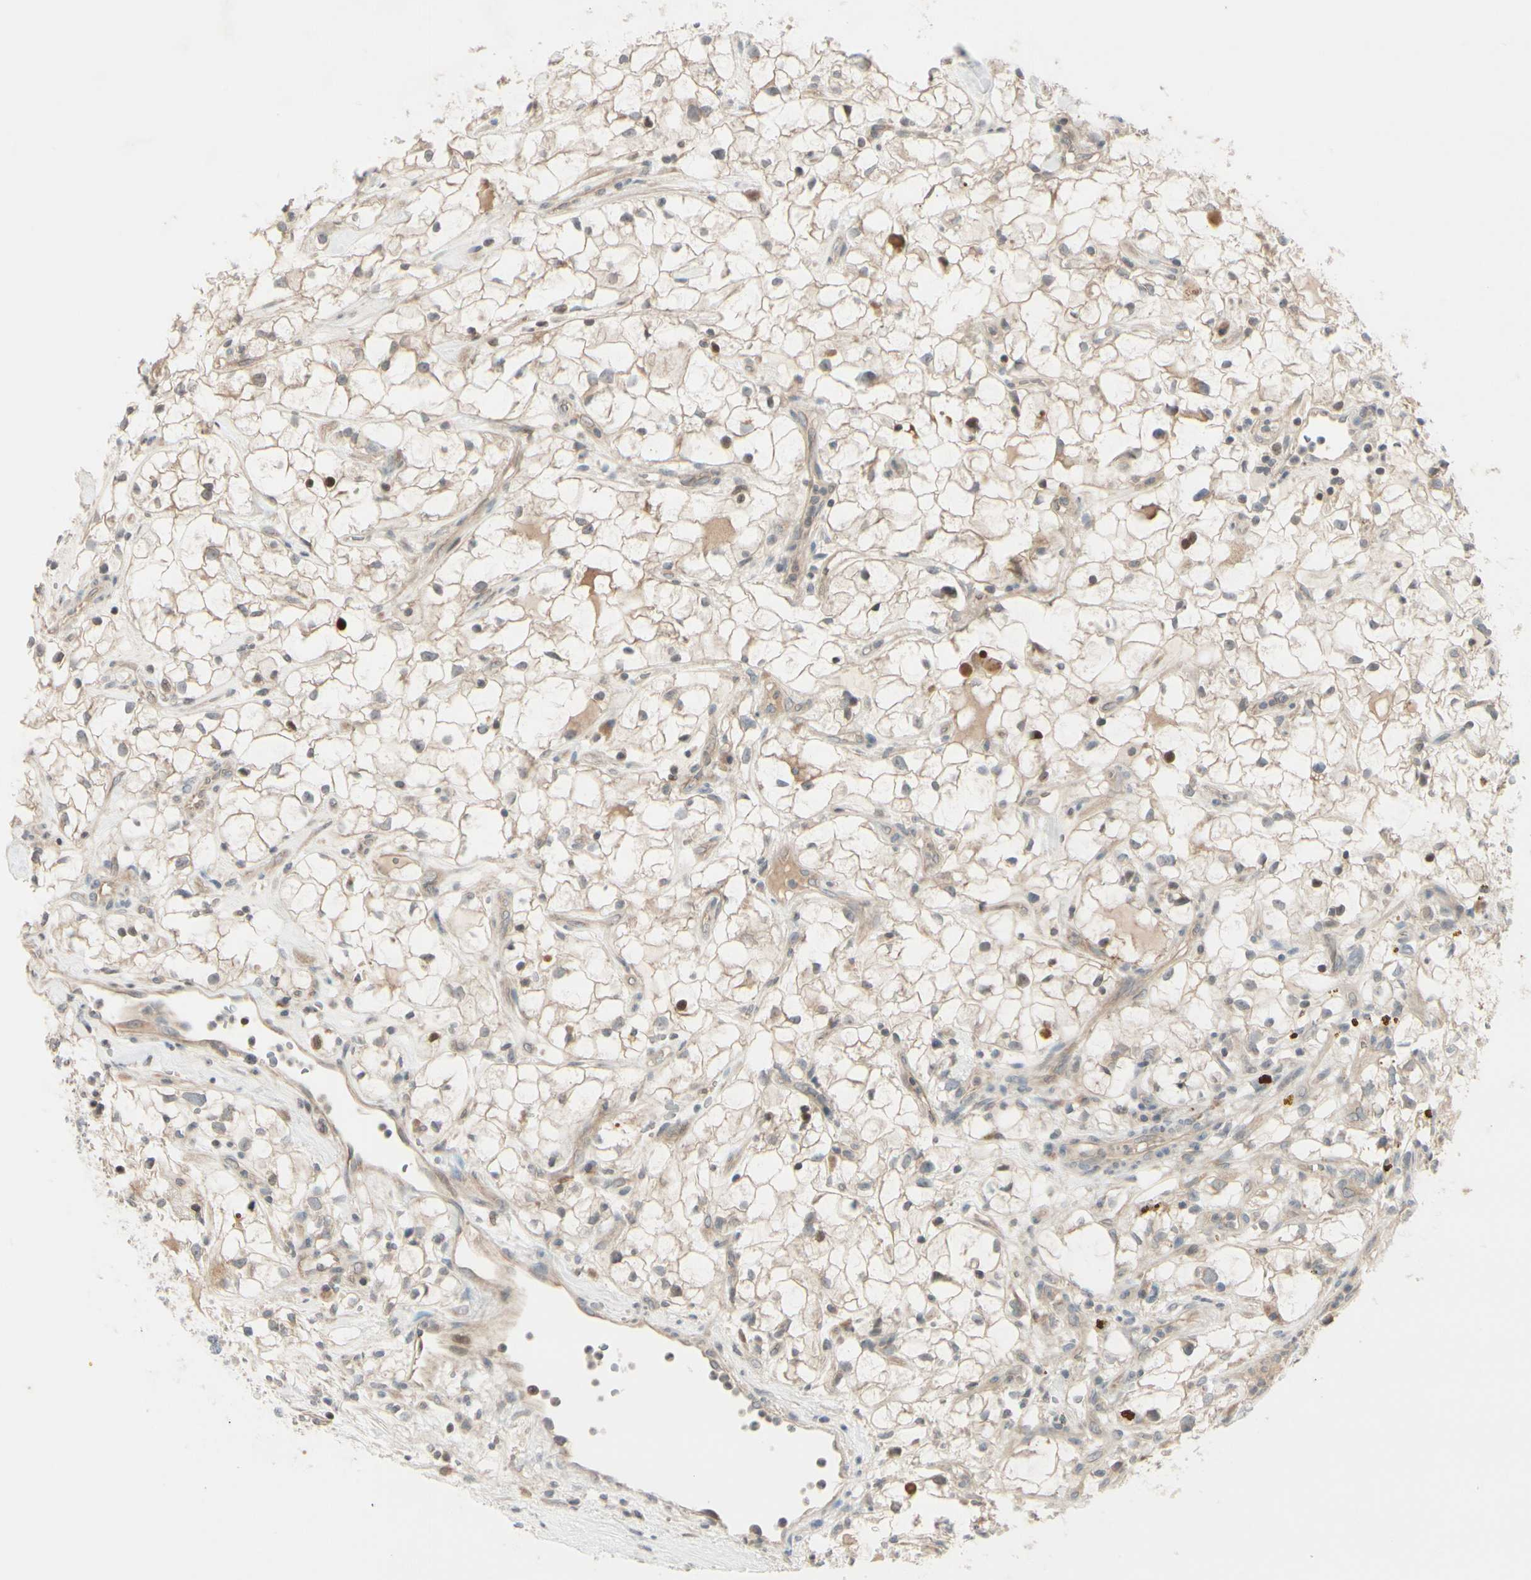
{"staining": {"intensity": "weak", "quantity": ">75%", "location": "cytoplasmic/membranous"}, "tissue": "renal cancer", "cell_type": "Tumor cells", "image_type": "cancer", "snomed": [{"axis": "morphology", "description": "Adenocarcinoma, NOS"}, {"axis": "topography", "description": "Kidney"}], "caption": "IHC (DAB (3,3'-diaminobenzidine)) staining of human adenocarcinoma (renal) exhibits weak cytoplasmic/membranous protein expression in approximately >75% of tumor cells. The staining is performed using DAB brown chromogen to label protein expression. The nuclei are counter-stained blue using hematoxylin.", "gene": "FGF10", "patient": {"sex": "female", "age": 60}}